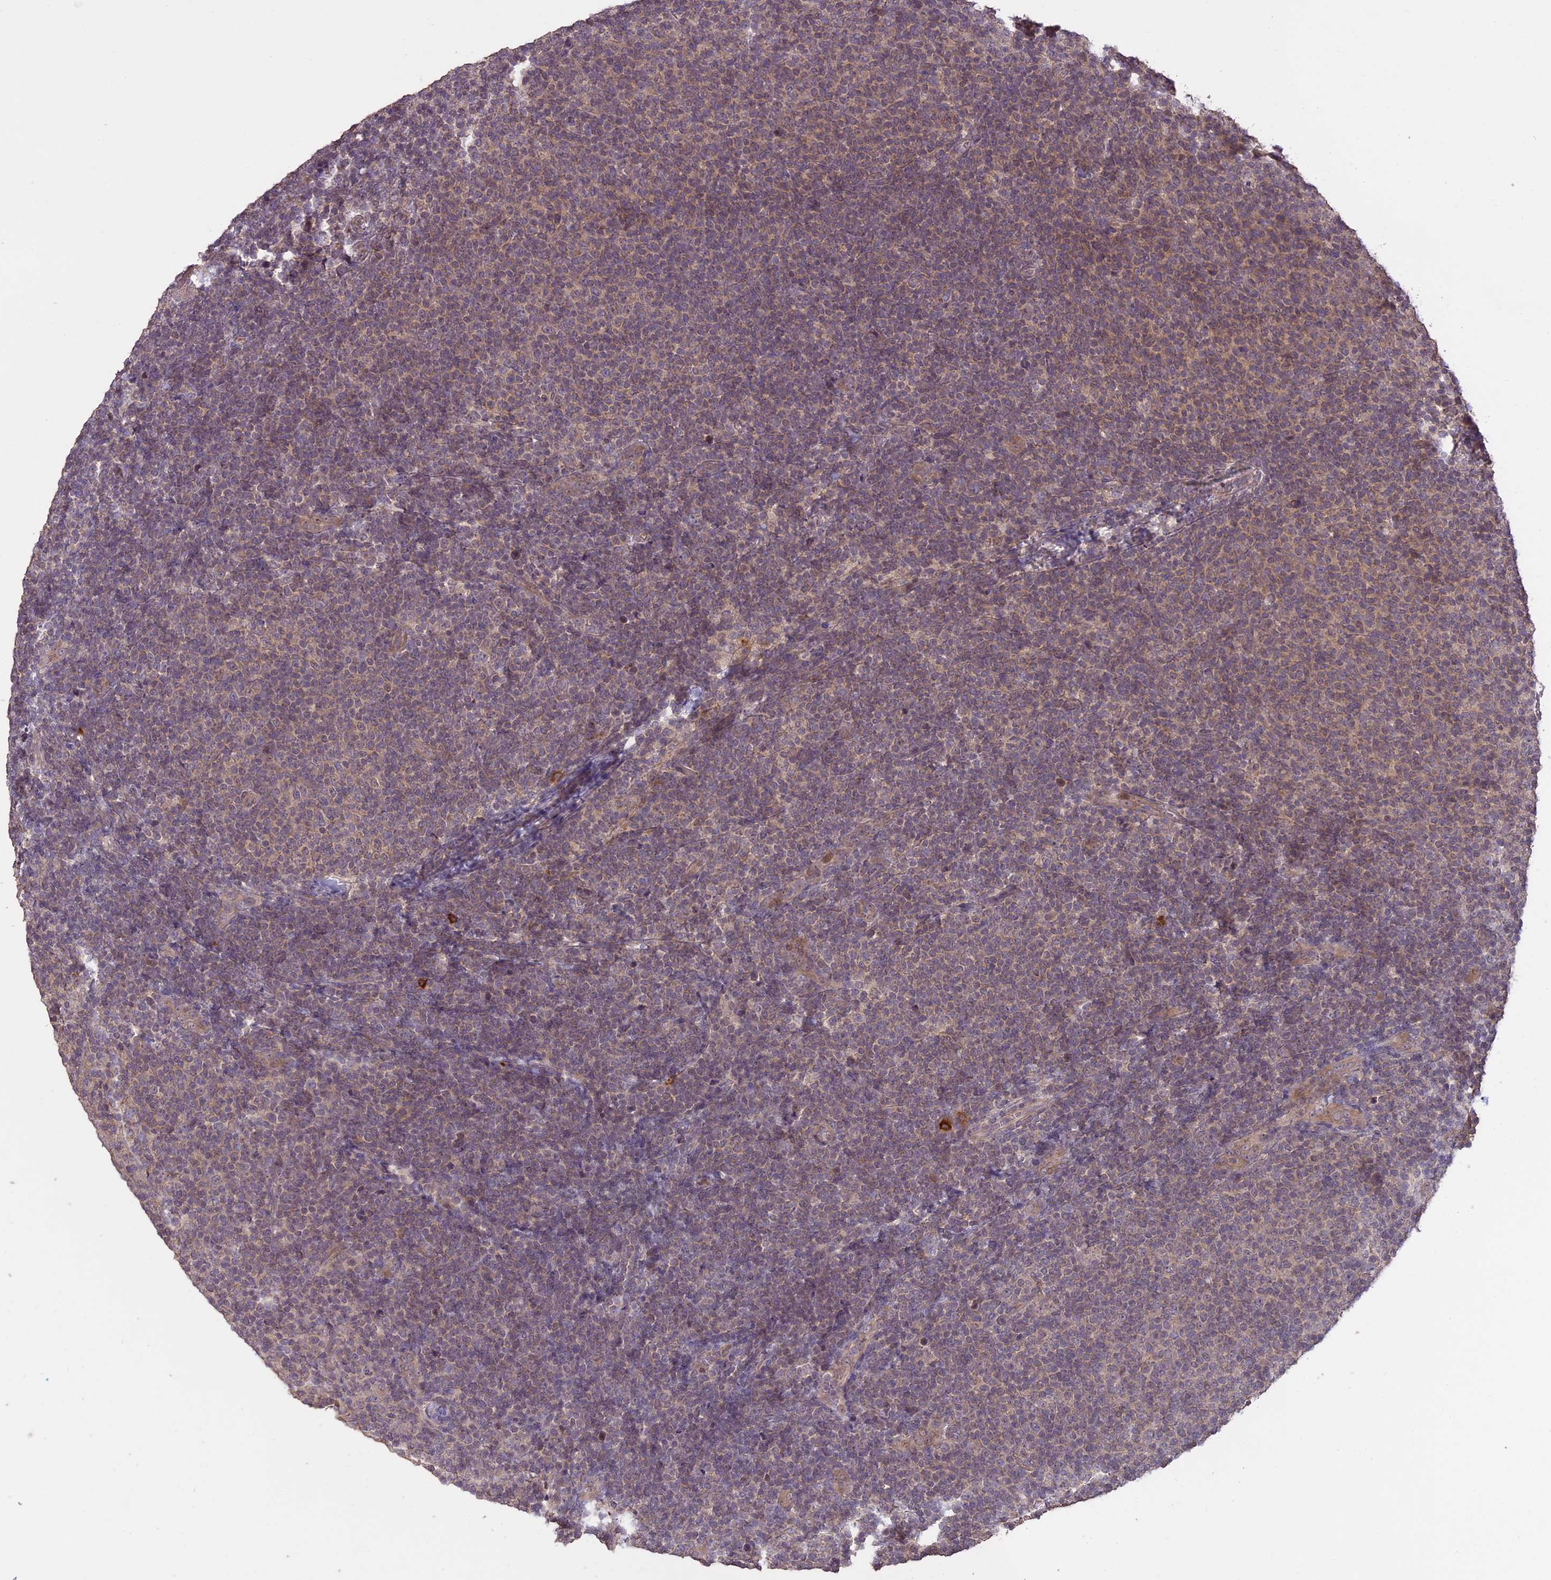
{"staining": {"intensity": "weak", "quantity": "25%-75%", "location": "cytoplasmic/membranous"}, "tissue": "lymphoma", "cell_type": "Tumor cells", "image_type": "cancer", "snomed": [{"axis": "morphology", "description": "Malignant lymphoma, non-Hodgkin's type, Low grade"}, {"axis": "topography", "description": "Lymph node"}], "caption": "Tumor cells demonstrate weak cytoplasmic/membranous expression in approximately 25%-75% of cells in lymphoma.", "gene": "TIGD7", "patient": {"sex": "male", "age": 66}}